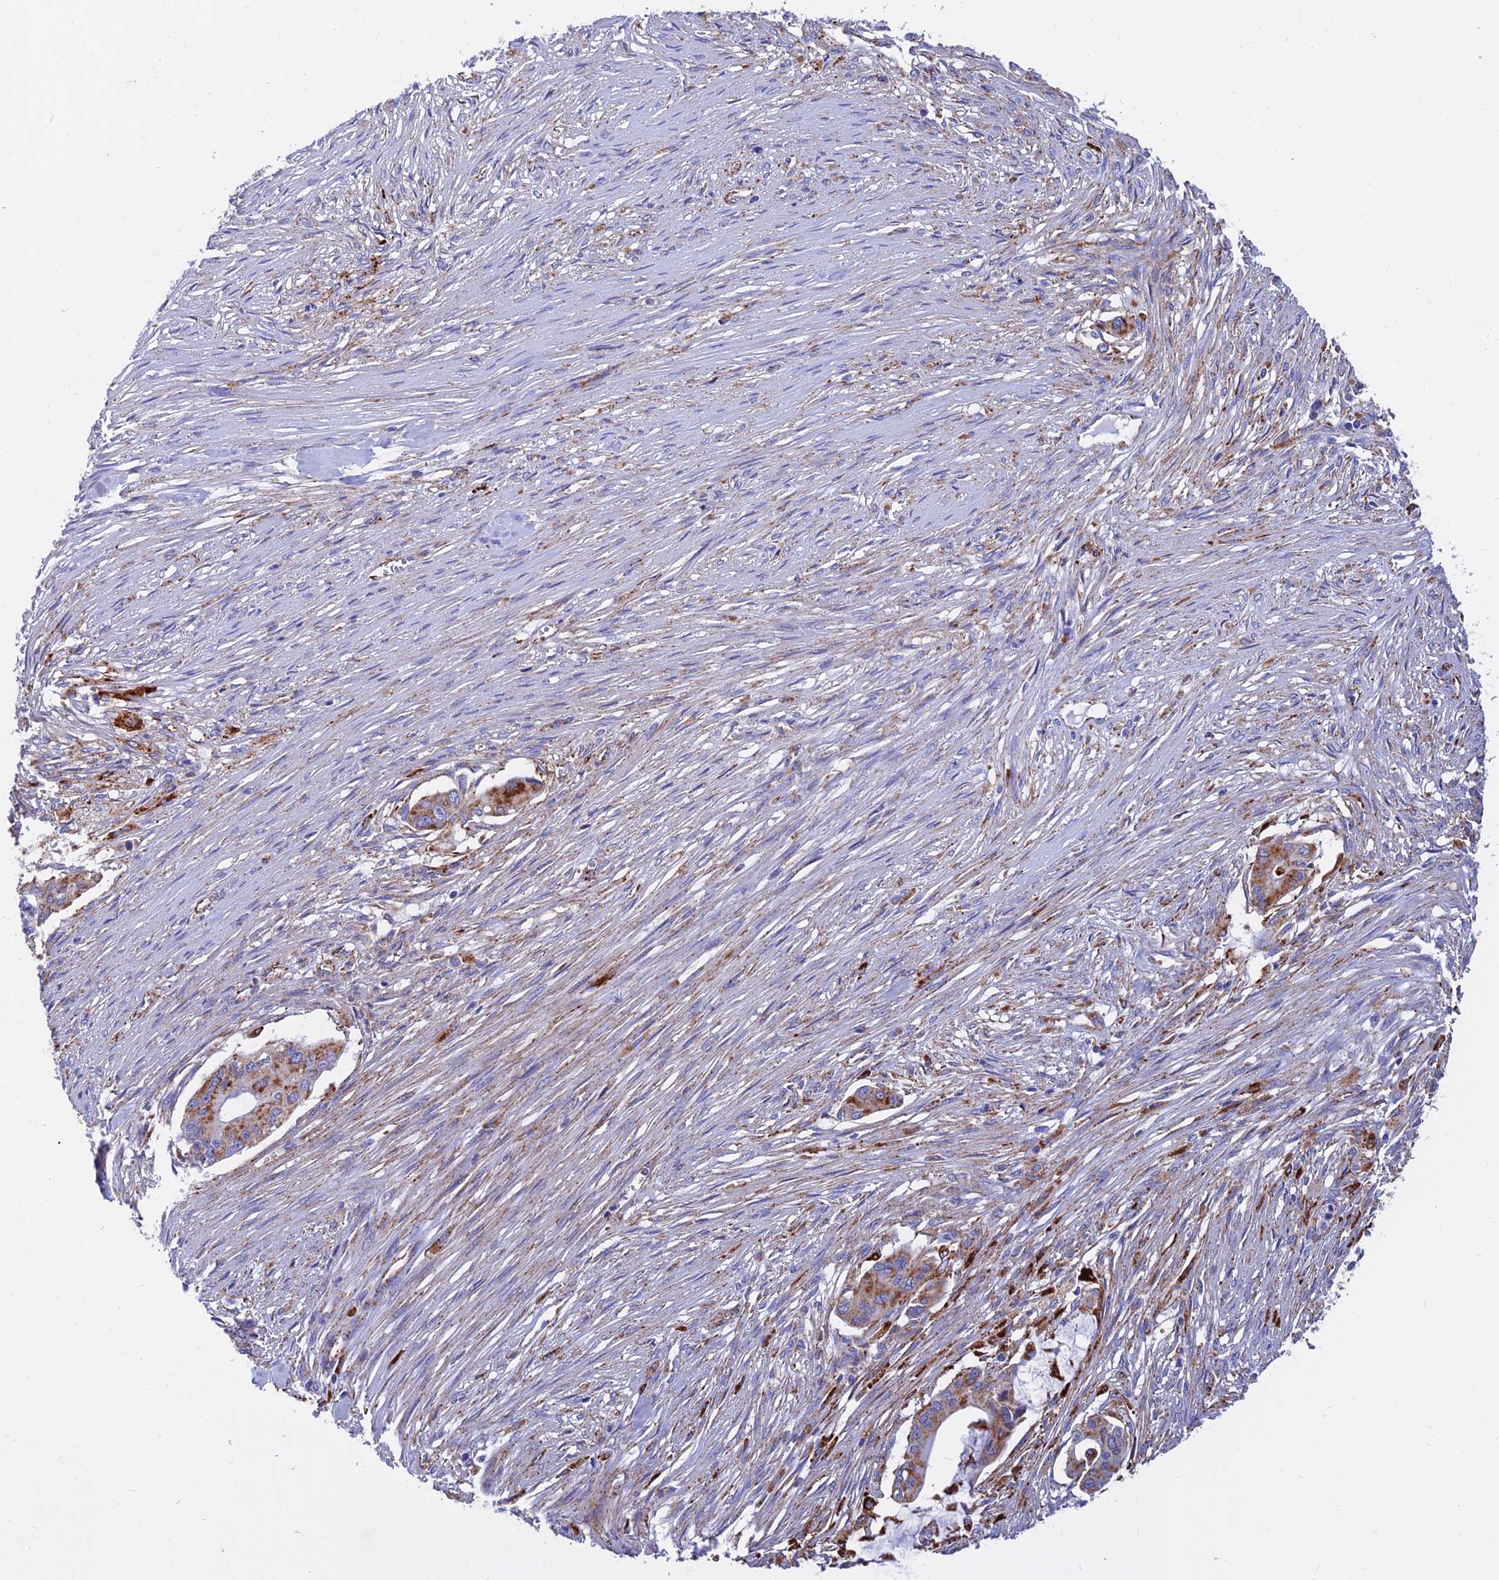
{"staining": {"intensity": "strong", "quantity": ">75%", "location": "cytoplasmic/membranous"}, "tissue": "pancreatic cancer", "cell_type": "Tumor cells", "image_type": "cancer", "snomed": [{"axis": "morphology", "description": "Adenocarcinoma, NOS"}, {"axis": "topography", "description": "Pancreas"}], "caption": "Pancreatic cancer was stained to show a protein in brown. There is high levels of strong cytoplasmic/membranous expression in approximately >75% of tumor cells.", "gene": "SPNS1", "patient": {"sex": "male", "age": 46}}